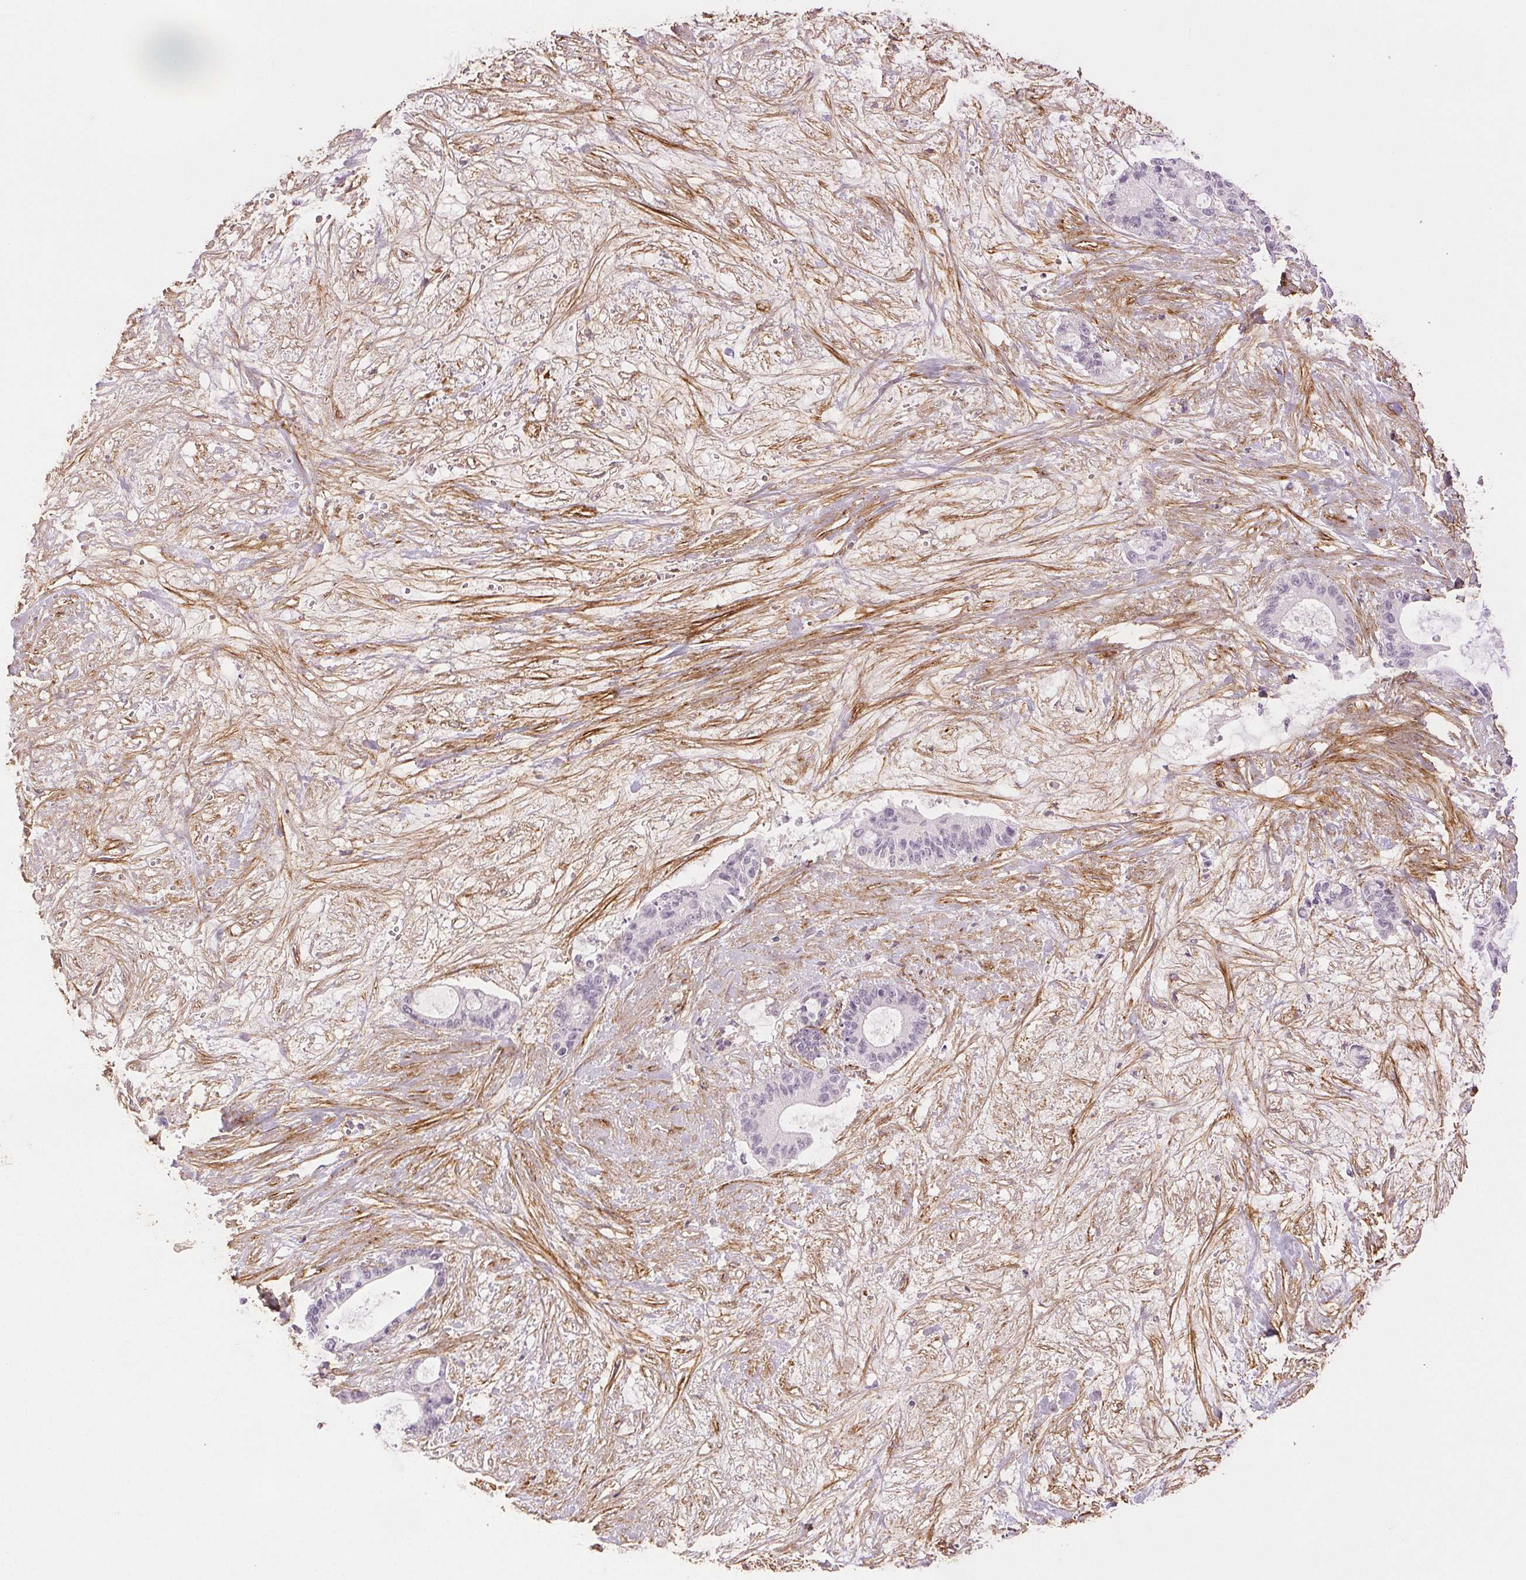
{"staining": {"intensity": "negative", "quantity": "none", "location": "none"}, "tissue": "liver cancer", "cell_type": "Tumor cells", "image_type": "cancer", "snomed": [{"axis": "morphology", "description": "Normal tissue, NOS"}, {"axis": "morphology", "description": "Cholangiocarcinoma"}, {"axis": "topography", "description": "Liver"}, {"axis": "topography", "description": "Peripheral nerve tissue"}], "caption": "Cholangiocarcinoma (liver) stained for a protein using IHC shows no positivity tumor cells.", "gene": "FBN1", "patient": {"sex": "female", "age": 73}}